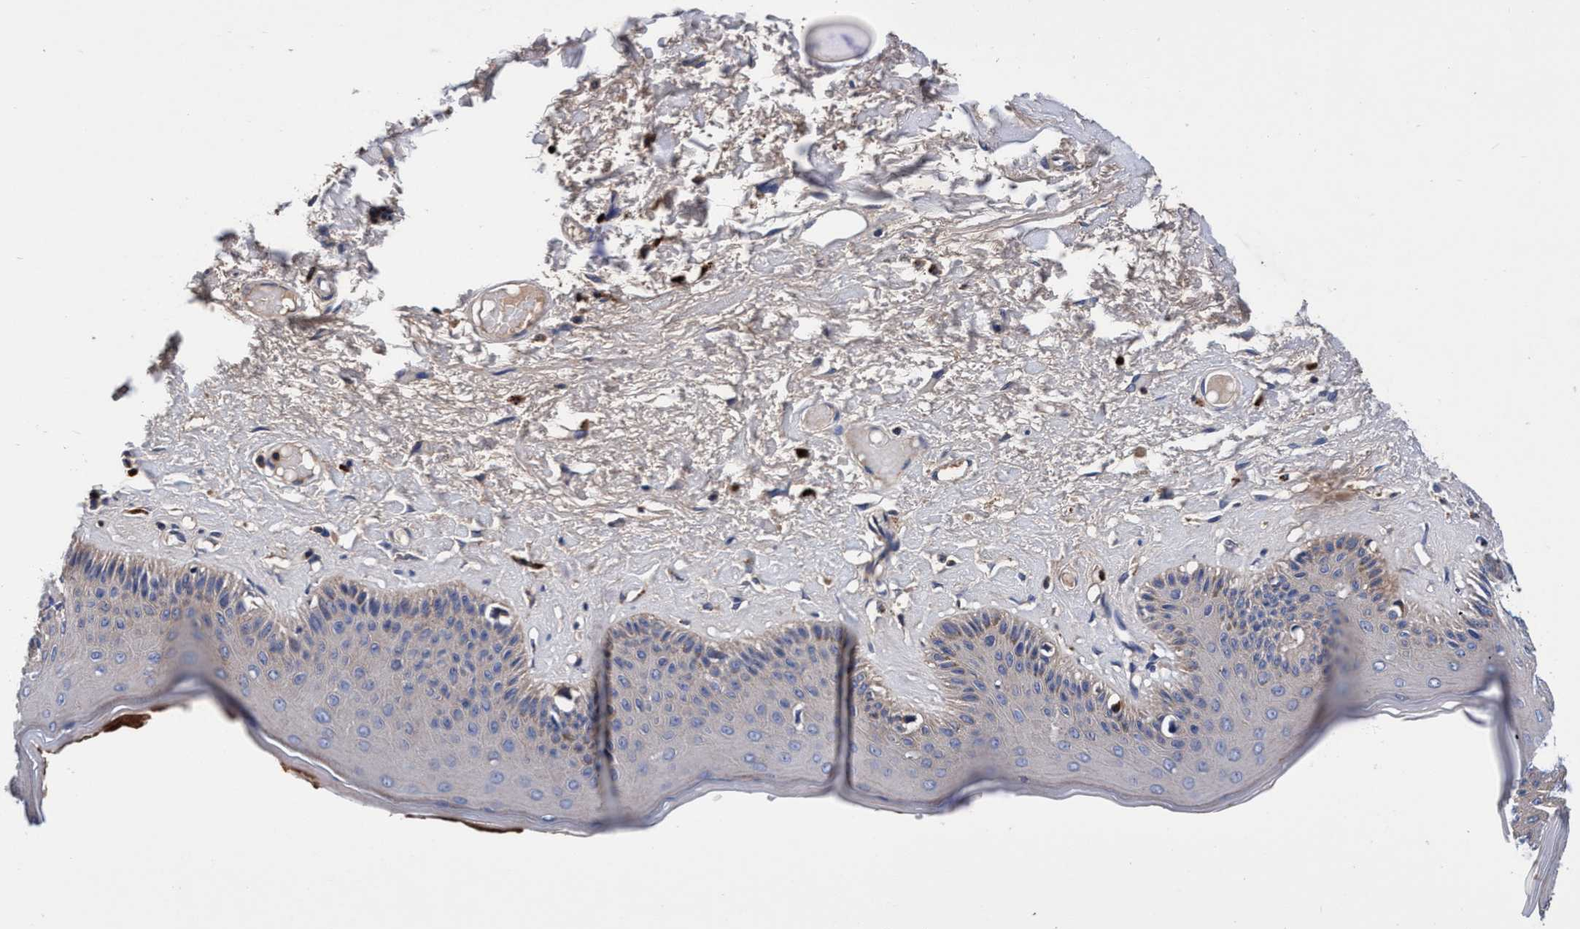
{"staining": {"intensity": "weak", "quantity": "<25%", "location": "cytoplasmic/membranous"}, "tissue": "skin", "cell_type": "Epidermal cells", "image_type": "normal", "snomed": [{"axis": "morphology", "description": "Normal tissue, NOS"}, {"axis": "topography", "description": "Vulva"}], "caption": "Immunohistochemistry of unremarkable skin shows no positivity in epidermal cells.", "gene": "RNF208", "patient": {"sex": "female", "age": 73}}